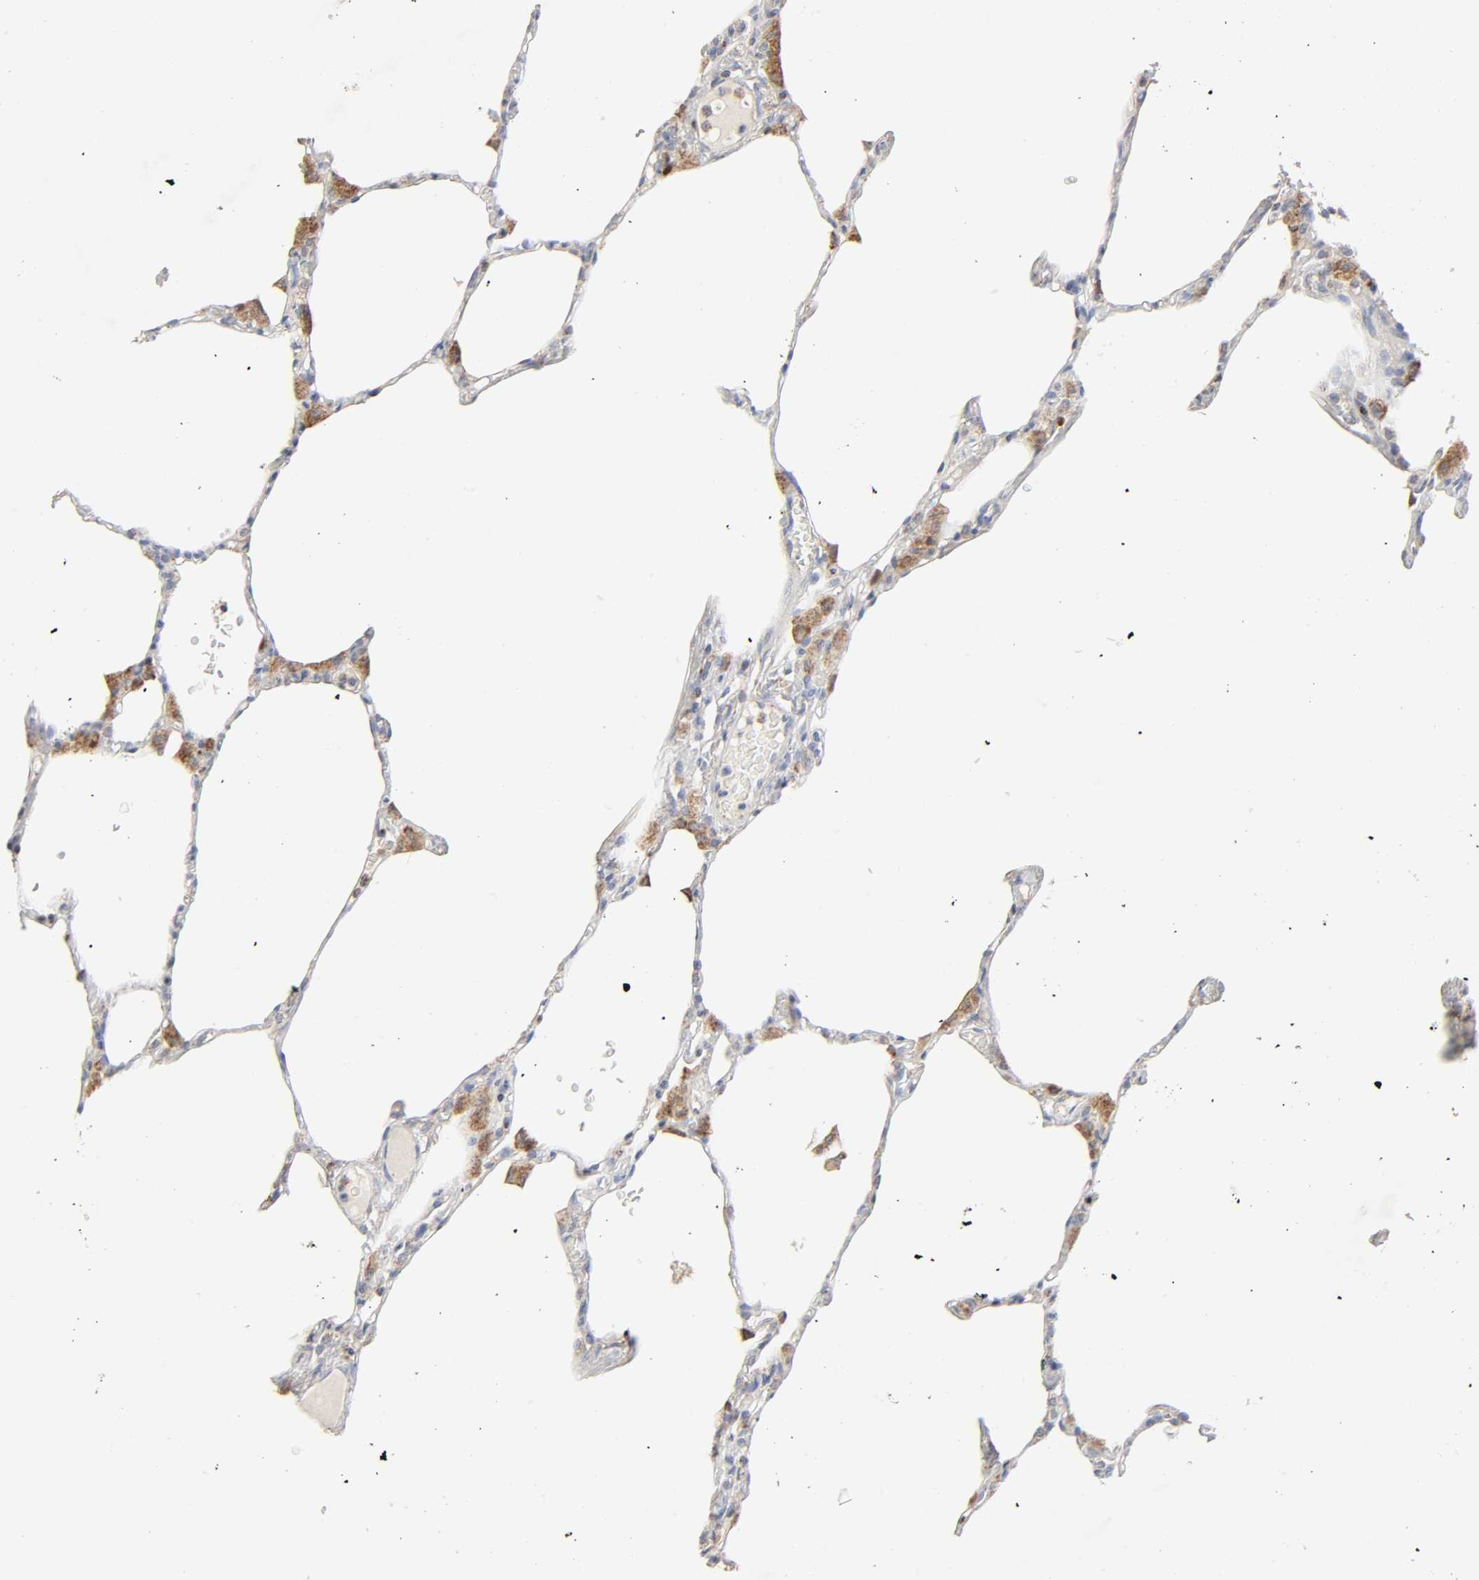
{"staining": {"intensity": "moderate", "quantity": "<25%", "location": "cytoplasmic/membranous"}, "tissue": "lung", "cell_type": "Alveolar cells", "image_type": "normal", "snomed": [{"axis": "morphology", "description": "Normal tissue, NOS"}, {"axis": "topography", "description": "Lung"}], "caption": "A brown stain shows moderate cytoplasmic/membranous staining of a protein in alveolar cells of benign human lung.", "gene": "SYT16", "patient": {"sex": "female", "age": 49}}